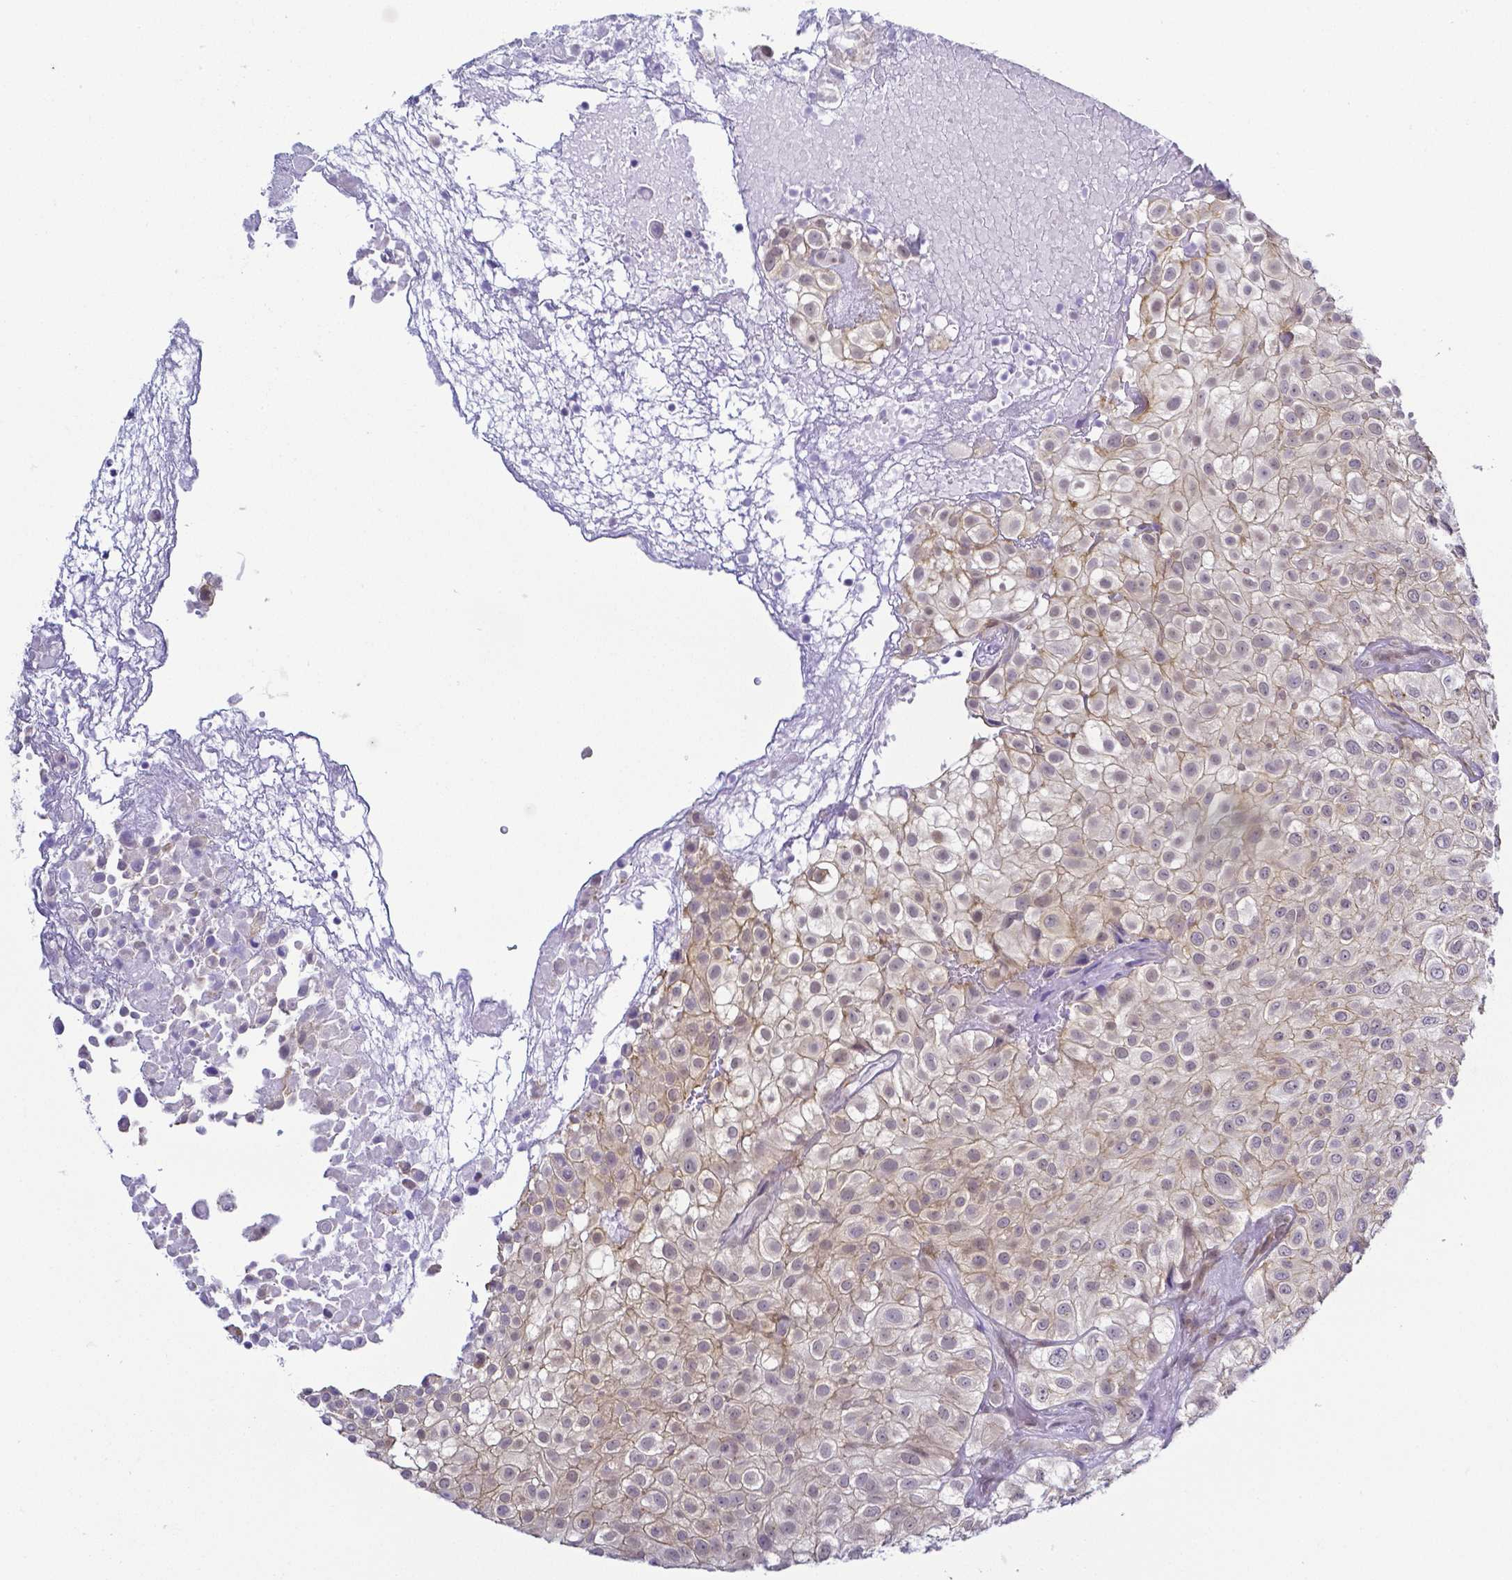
{"staining": {"intensity": "weak", "quantity": "25%-75%", "location": "cytoplasmic/membranous,nuclear"}, "tissue": "urothelial cancer", "cell_type": "Tumor cells", "image_type": "cancer", "snomed": [{"axis": "morphology", "description": "Urothelial carcinoma, High grade"}, {"axis": "topography", "description": "Urinary bladder"}], "caption": "Immunohistochemistry (DAB (3,3'-diaminobenzidine)) staining of human high-grade urothelial carcinoma demonstrates weak cytoplasmic/membranous and nuclear protein expression in about 25%-75% of tumor cells.", "gene": "FAM83G", "patient": {"sex": "male", "age": 56}}